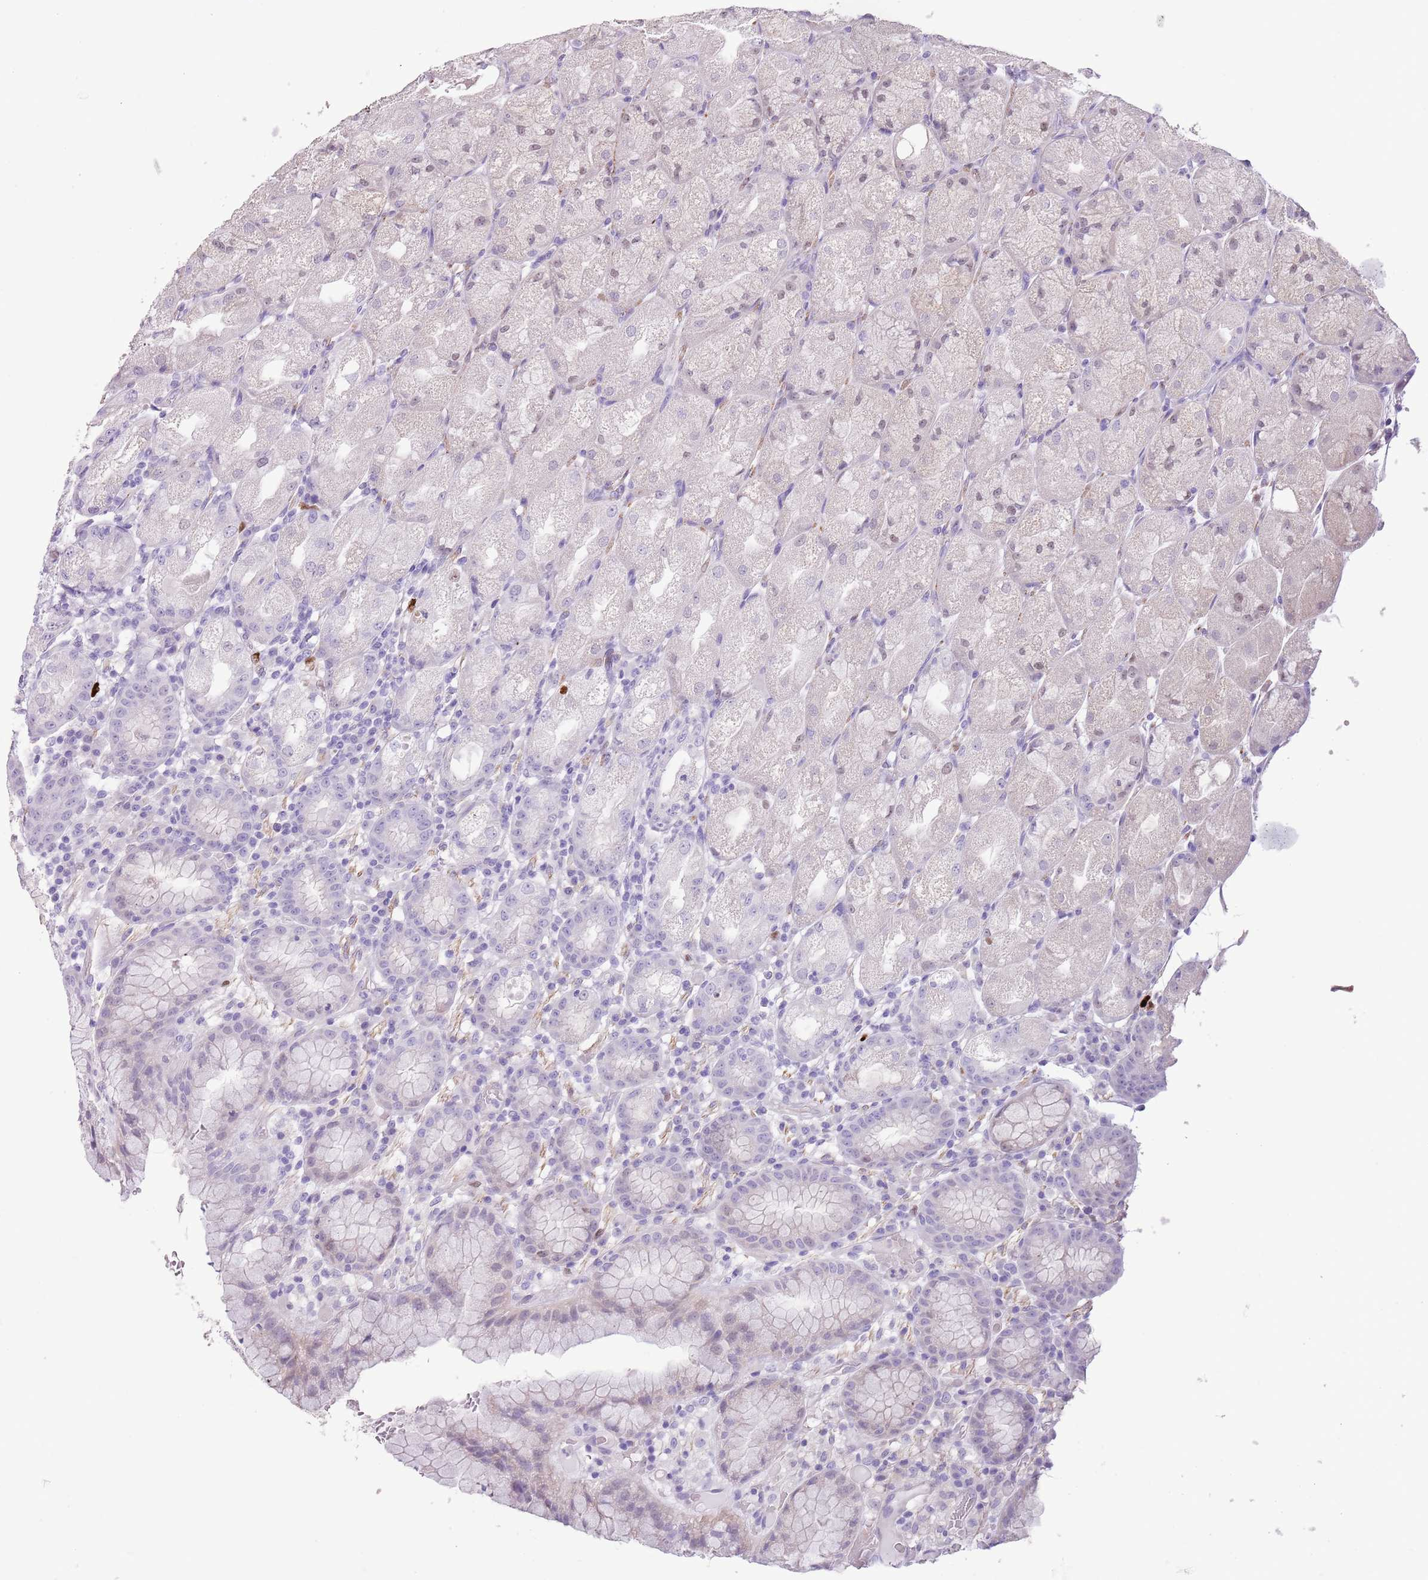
{"staining": {"intensity": "negative", "quantity": "none", "location": "none"}, "tissue": "stomach", "cell_type": "Glandular cells", "image_type": "normal", "snomed": [{"axis": "morphology", "description": "Normal tissue, NOS"}, {"axis": "topography", "description": "Stomach, upper"}], "caption": "Immunohistochemistry photomicrograph of unremarkable human stomach stained for a protein (brown), which displays no expression in glandular cells.", "gene": "SLC7A14", "patient": {"sex": "male", "age": 52}}